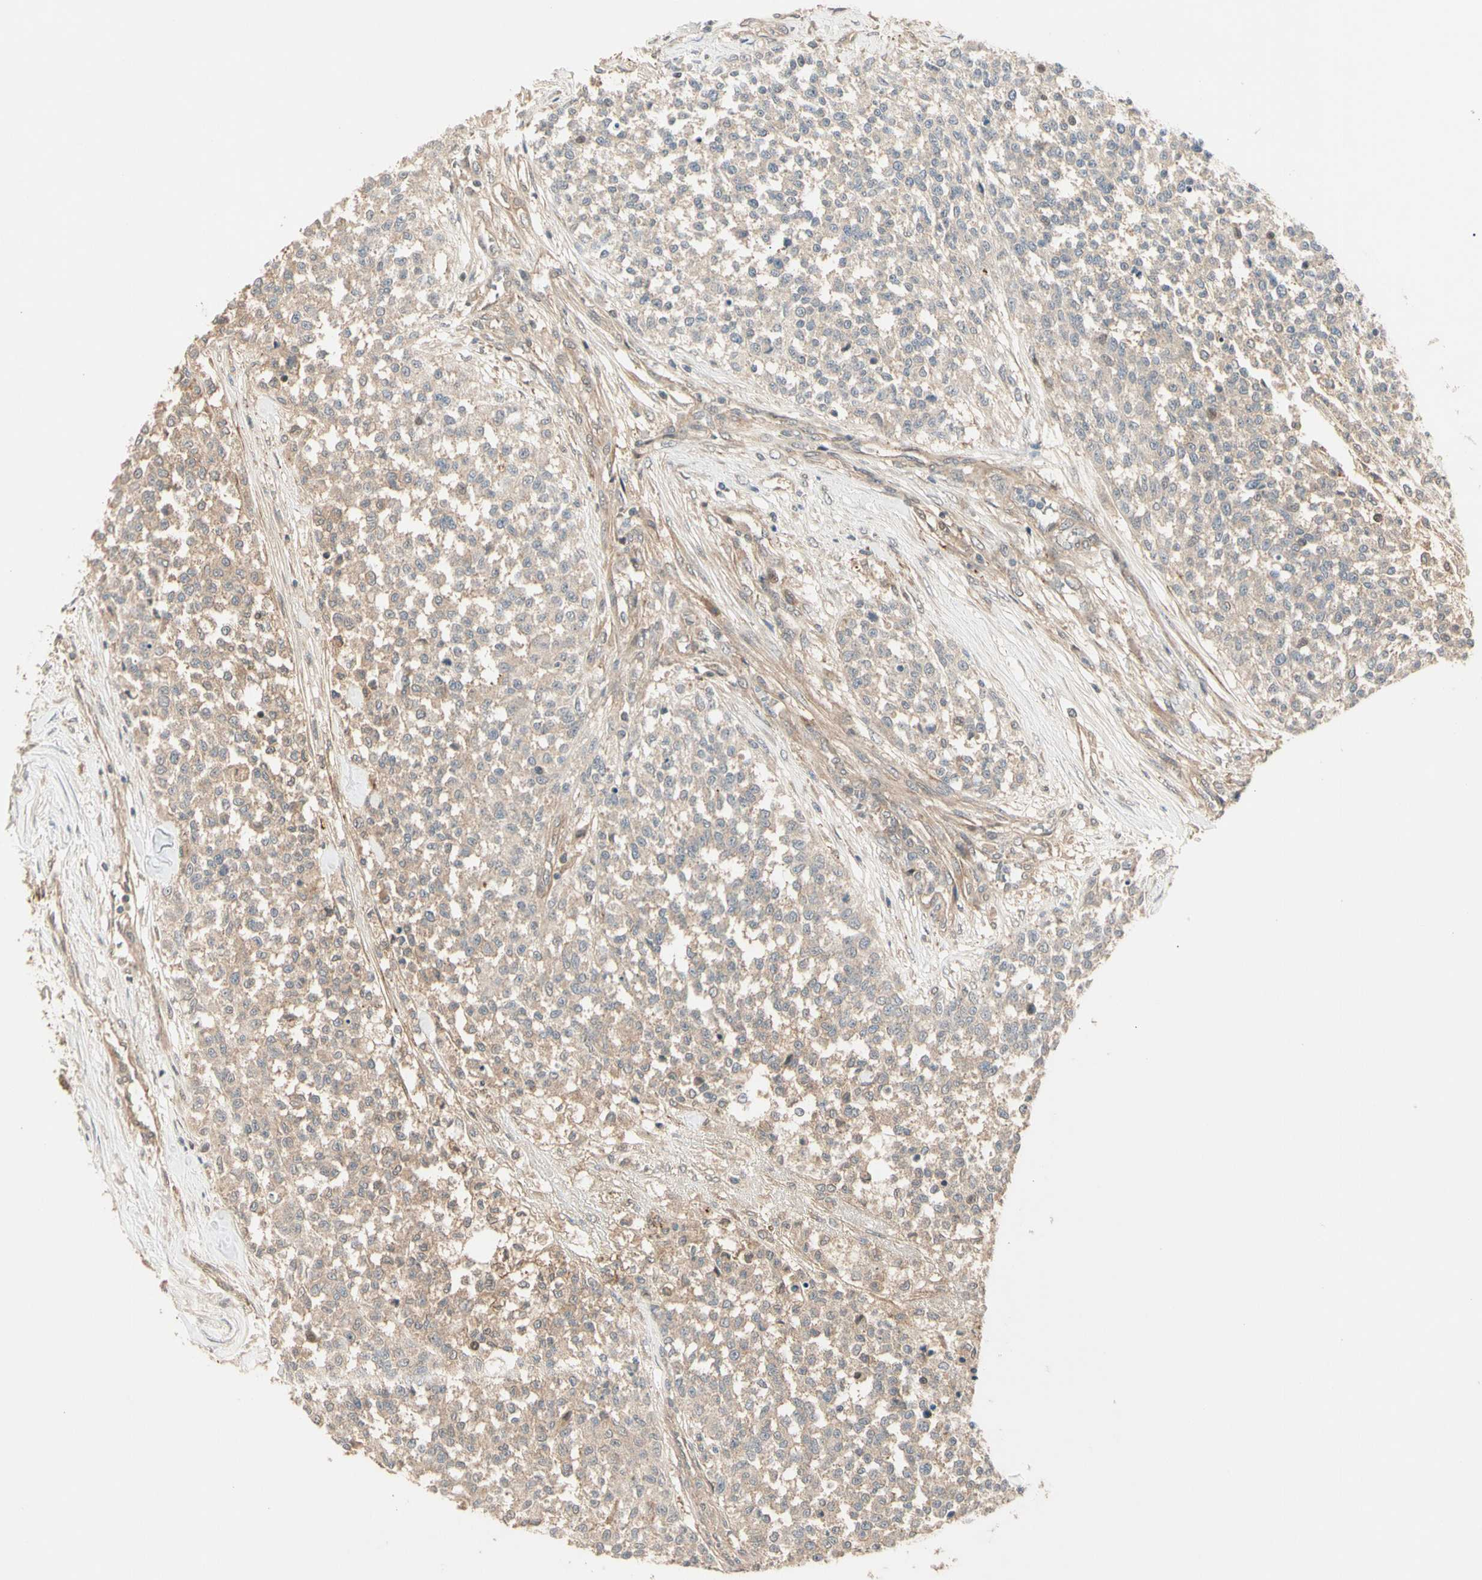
{"staining": {"intensity": "weak", "quantity": ">75%", "location": "cytoplasmic/membranous"}, "tissue": "testis cancer", "cell_type": "Tumor cells", "image_type": "cancer", "snomed": [{"axis": "morphology", "description": "Seminoma, NOS"}, {"axis": "topography", "description": "Testis"}], "caption": "A brown stain highlights weak cytoplasmic/membranous expression of a protein in human testis seminoma tumor cells.", "gene": "ATG4C", "patient": {"sex": "male", "age": 59}}